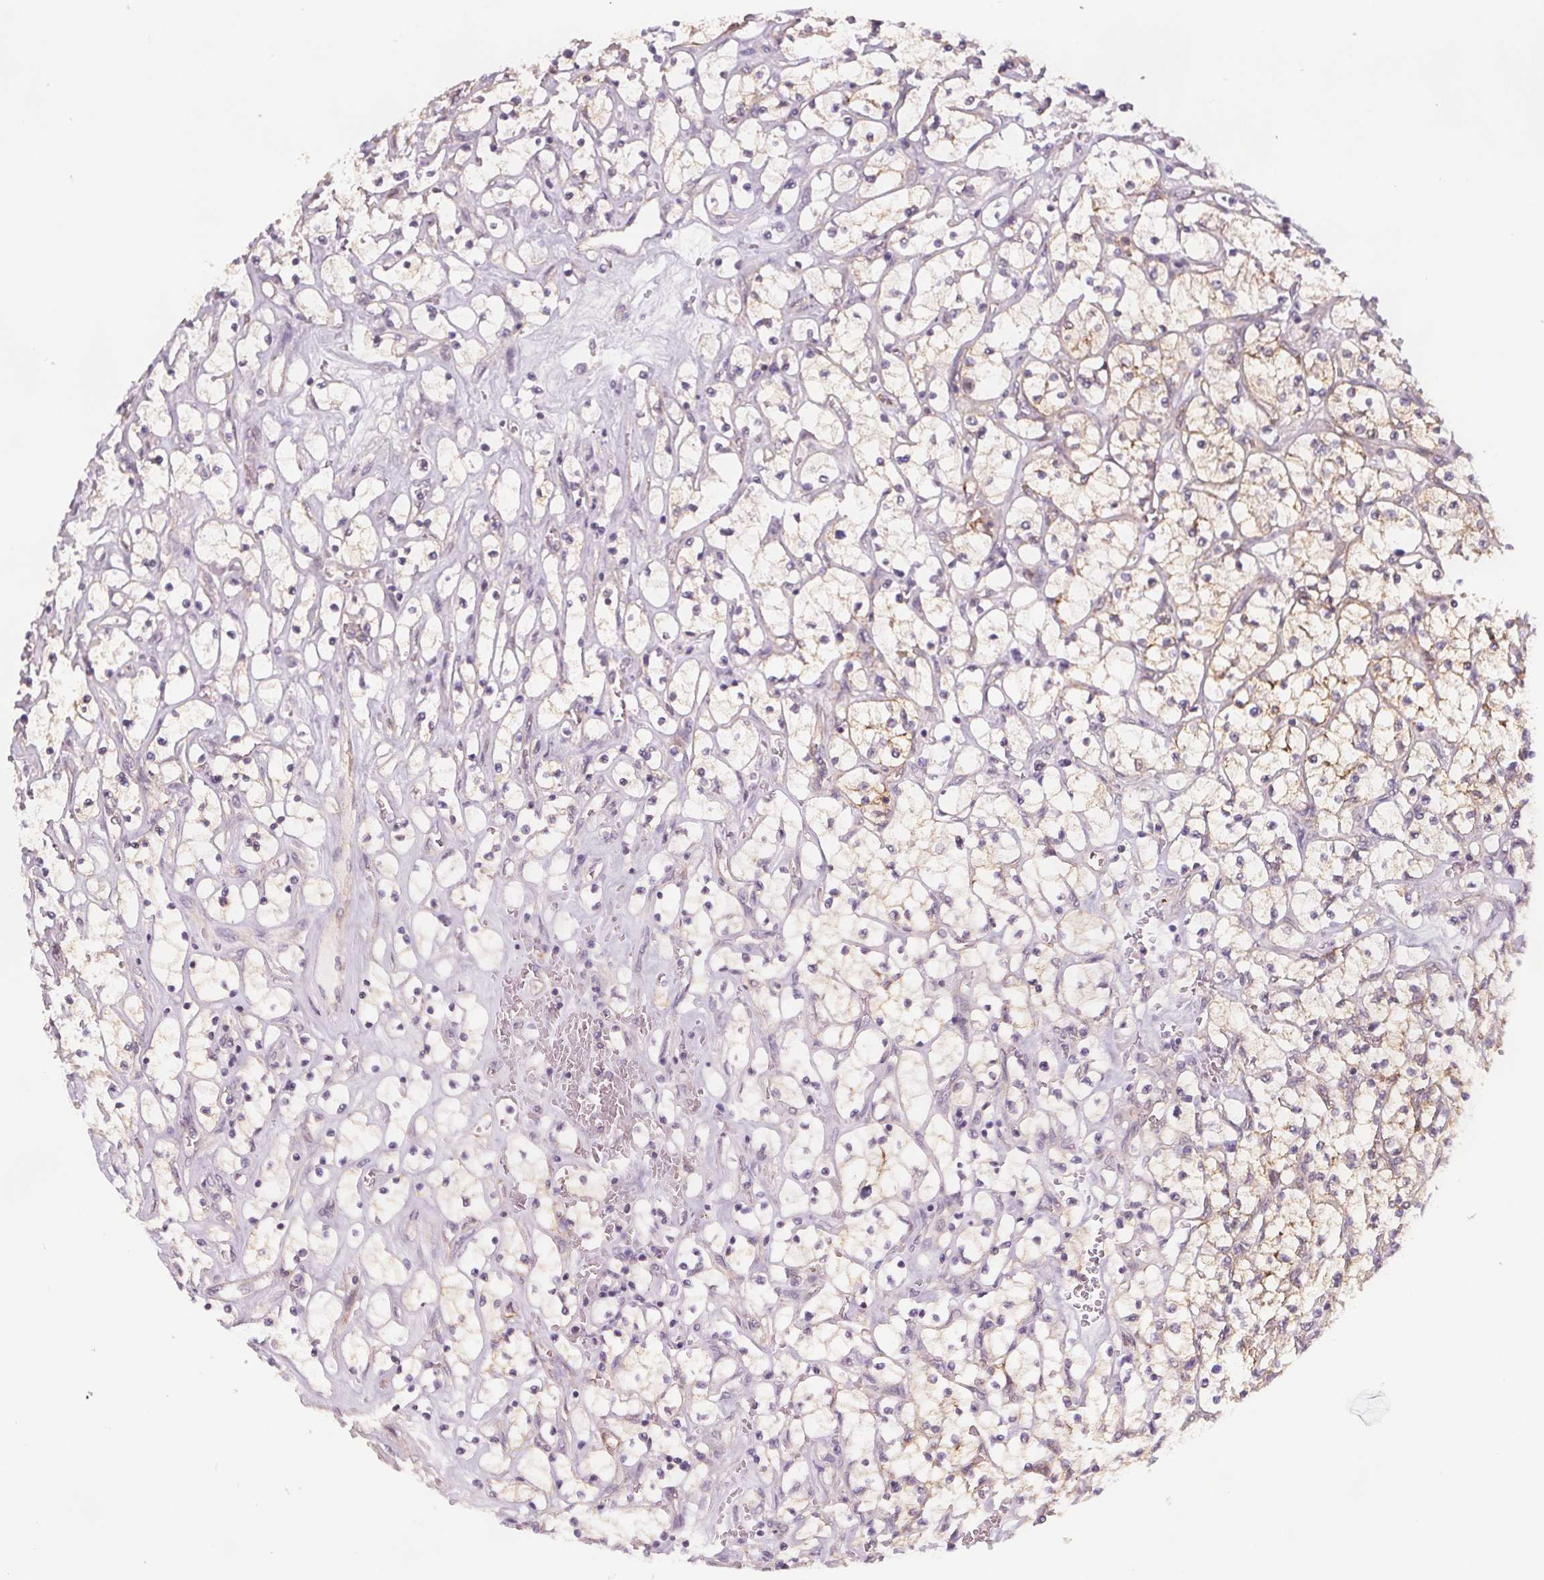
{"staining": {"intensity": "weak", "quantity": "<25%", "location": "cytoplasmic/membranous"}, "tissue": "renal cancer", "cell_type": "Tumor cells", "image_type": "cancer", "snomed": [{"axis": "morphology", "description": "Adenocarcinoma, NOS"}, {"axis": "topography", "description": "Kidney"}], "caption": "An immunohistochemistry micrograph of renal adenocarcinoma is shown. There is no staining in tumor cells of renal adenocarcinoma.", "gene": "ATP1A1", "patient": {"sex": "female", "age": 64}}